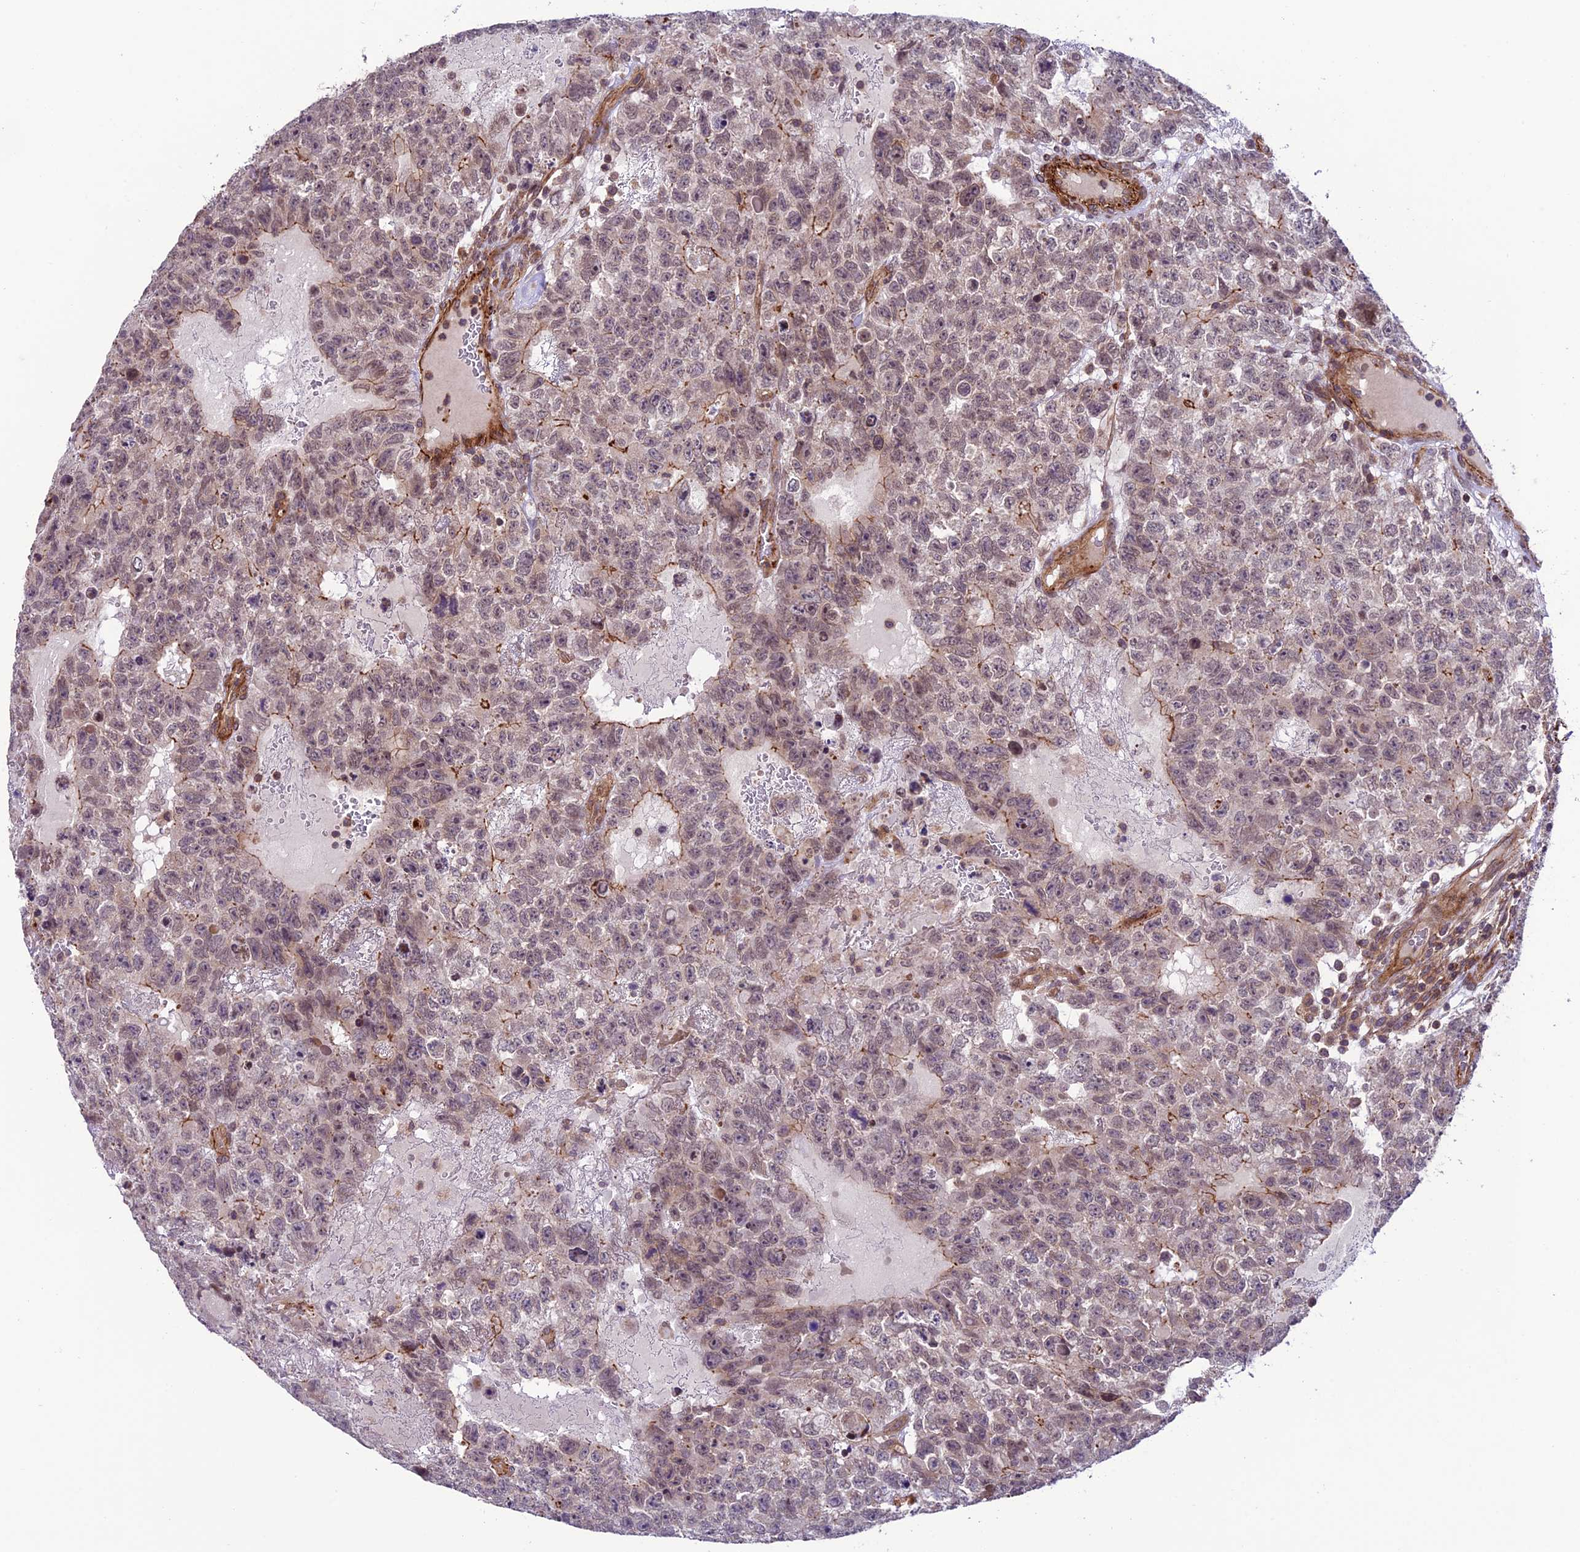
{"staining": {"intensity": "moderate", "quantity": "<25%", "location": "cytoplasmic/membranous"}, "tissue": "testis cancer", "cell_type": "Tumor cells", "image_type": "cancer", "snomed": [{"axis": "morphology", "description": "Carcinoma, Embryonal, NOS"}, {"axis": "topography", "description": "Testis"}], "caption": "This histopathology image exhibits testis cancer (embryonal carcinoma) stained with immunohistochemistry to label a protein in brown. The cytoplasmic/membranous of tumor cells show moderate positivity for the protein. Nuclei are counter-stained blue.", "gene": "TNIP3", "patient": {"sex": "male", "age": 26}}